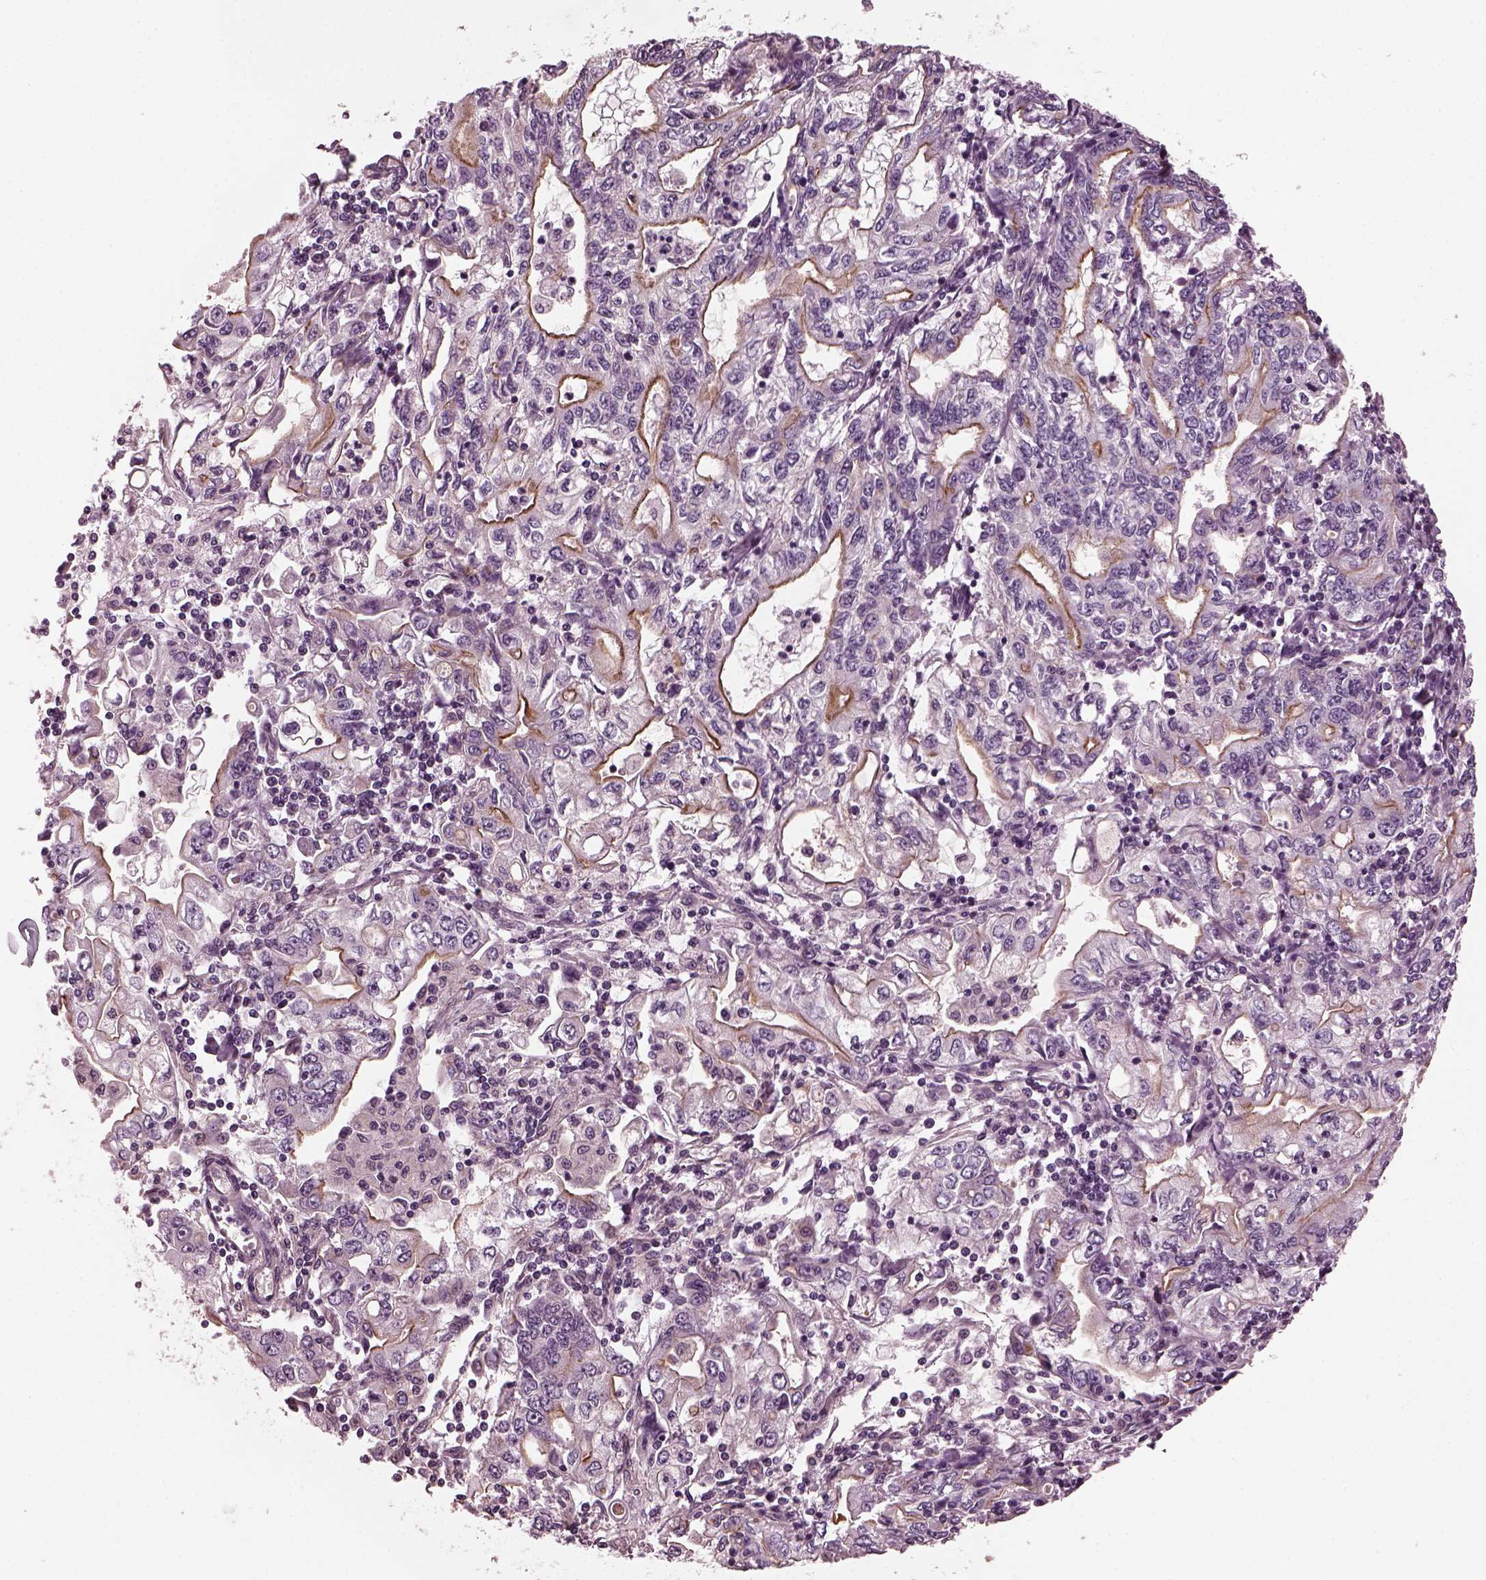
{"staining": {"intensity": "moderate", "quantity": "25%-75%", "location": "cytoplasmic/membranous"}, "tissue": "stomach cancer", "cell_type": "Tumor cells", "image_type": "cancer", "snomed": [{"axis": "morphology", "description": "Adenocarcinoma, NOS"}, {"axis": "topography", "description": "Stomach, lower"}], "caption": "Immunohistochemical staining of stomach cancer (adenocarcinoma) reveals medium levels of moderate cytoplasmic/membranous protein expression in approximately 25%-75% of tumor cells. (Brightfield microscopy of DAB IHC at high magnification).", "gene": "ODAD1", "patient": {"sex": "female", "age": 72}}